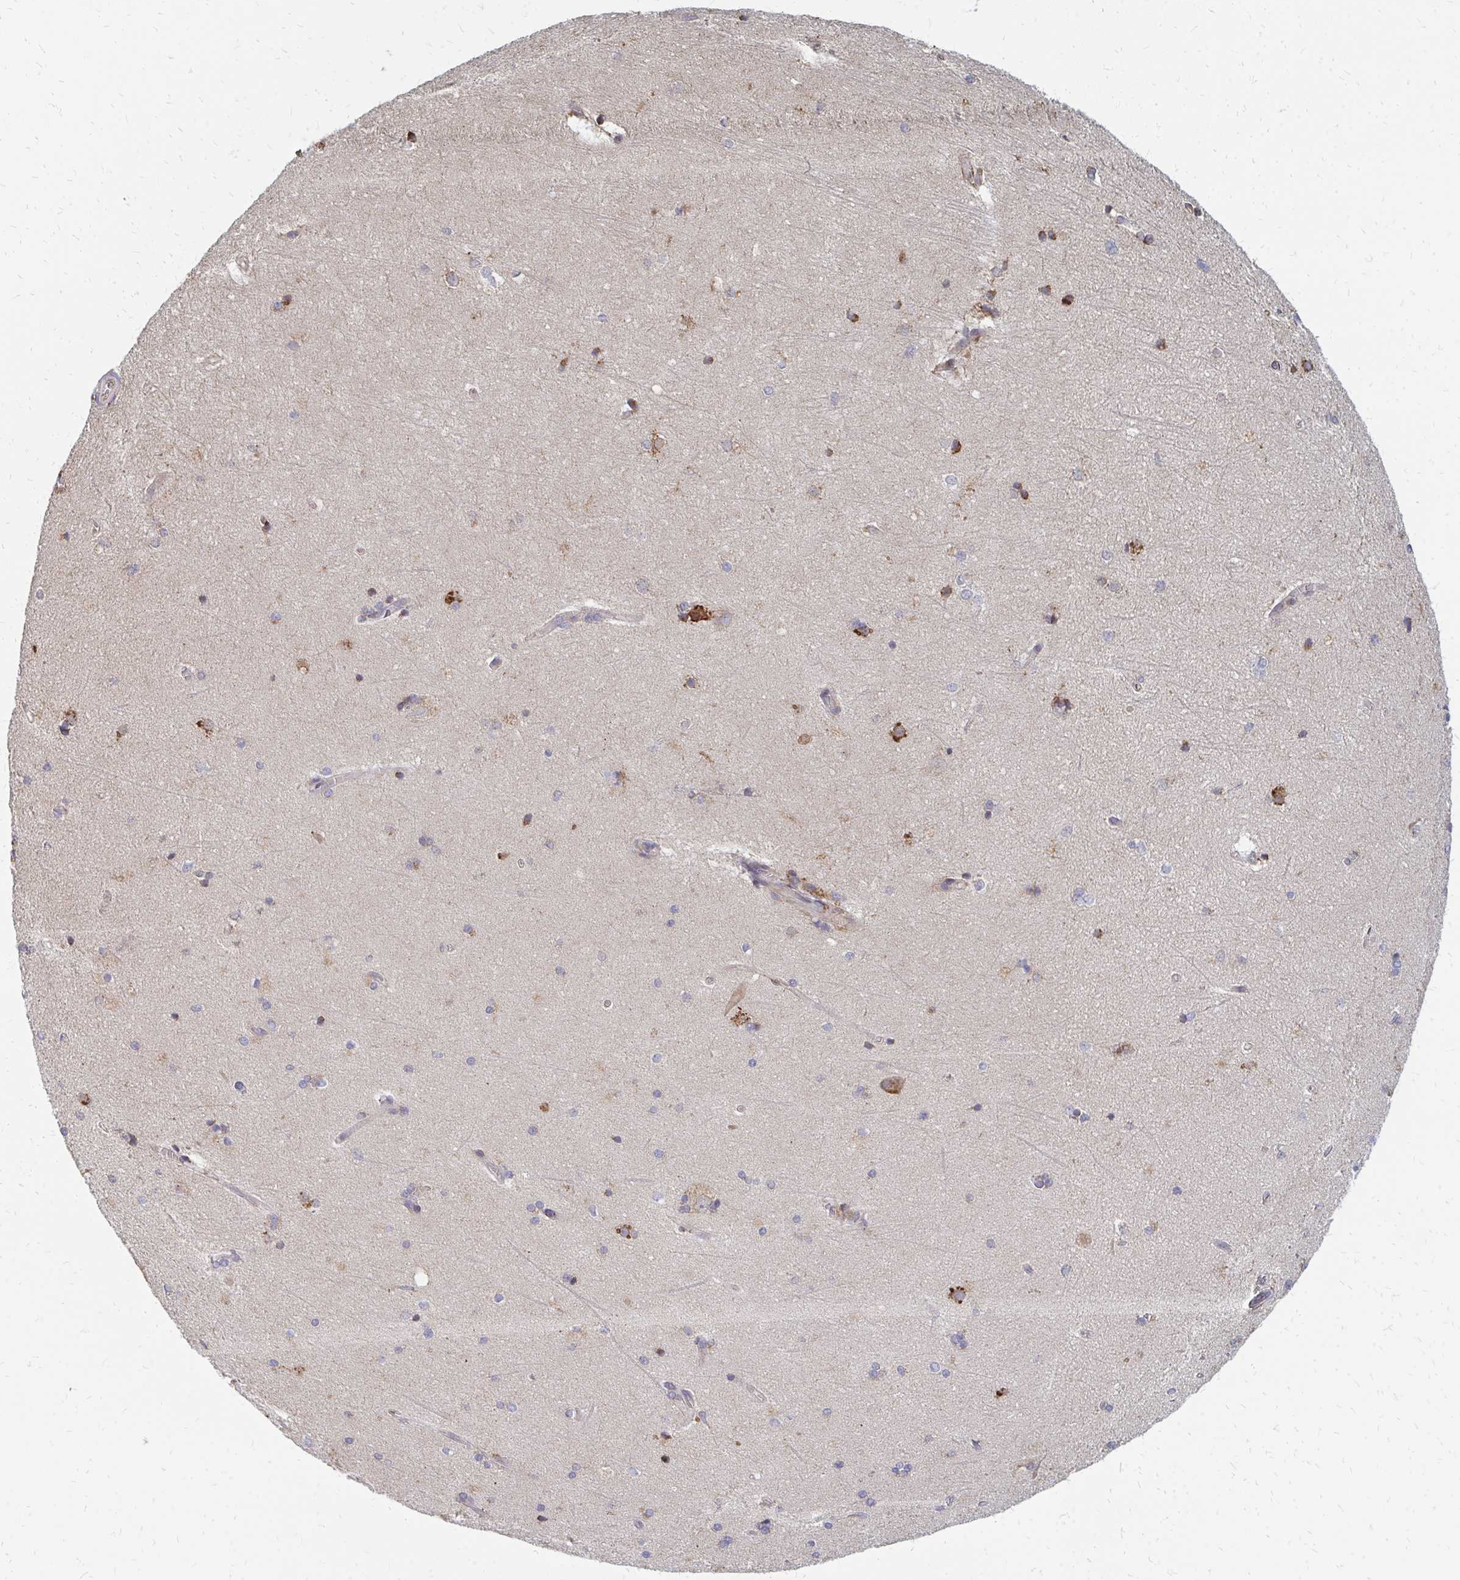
{"staining": {"intensity": "weak", "quantity": "<25%", "location": "cytoplasmic/membranous"}, "tissue": "hippocampus", "cell_type": "Glial cells", "image_type": "normal", "snomed": [{"axis": "morphology", "description": "Normal tissue, NOS"}, {"axis": "topography", "description": "Cerebral cortex"}, {"axis": "topography", "description": "Hippocampus"}], "caption": "This histopathology image is of normal hippocampus stained with IHC to label a protein in brown with the nuclei are counter-stained blue. There is no expression in glial cells.", "gene": "PPP1R13L", "patient": {"sex": "female", "age": 19}}